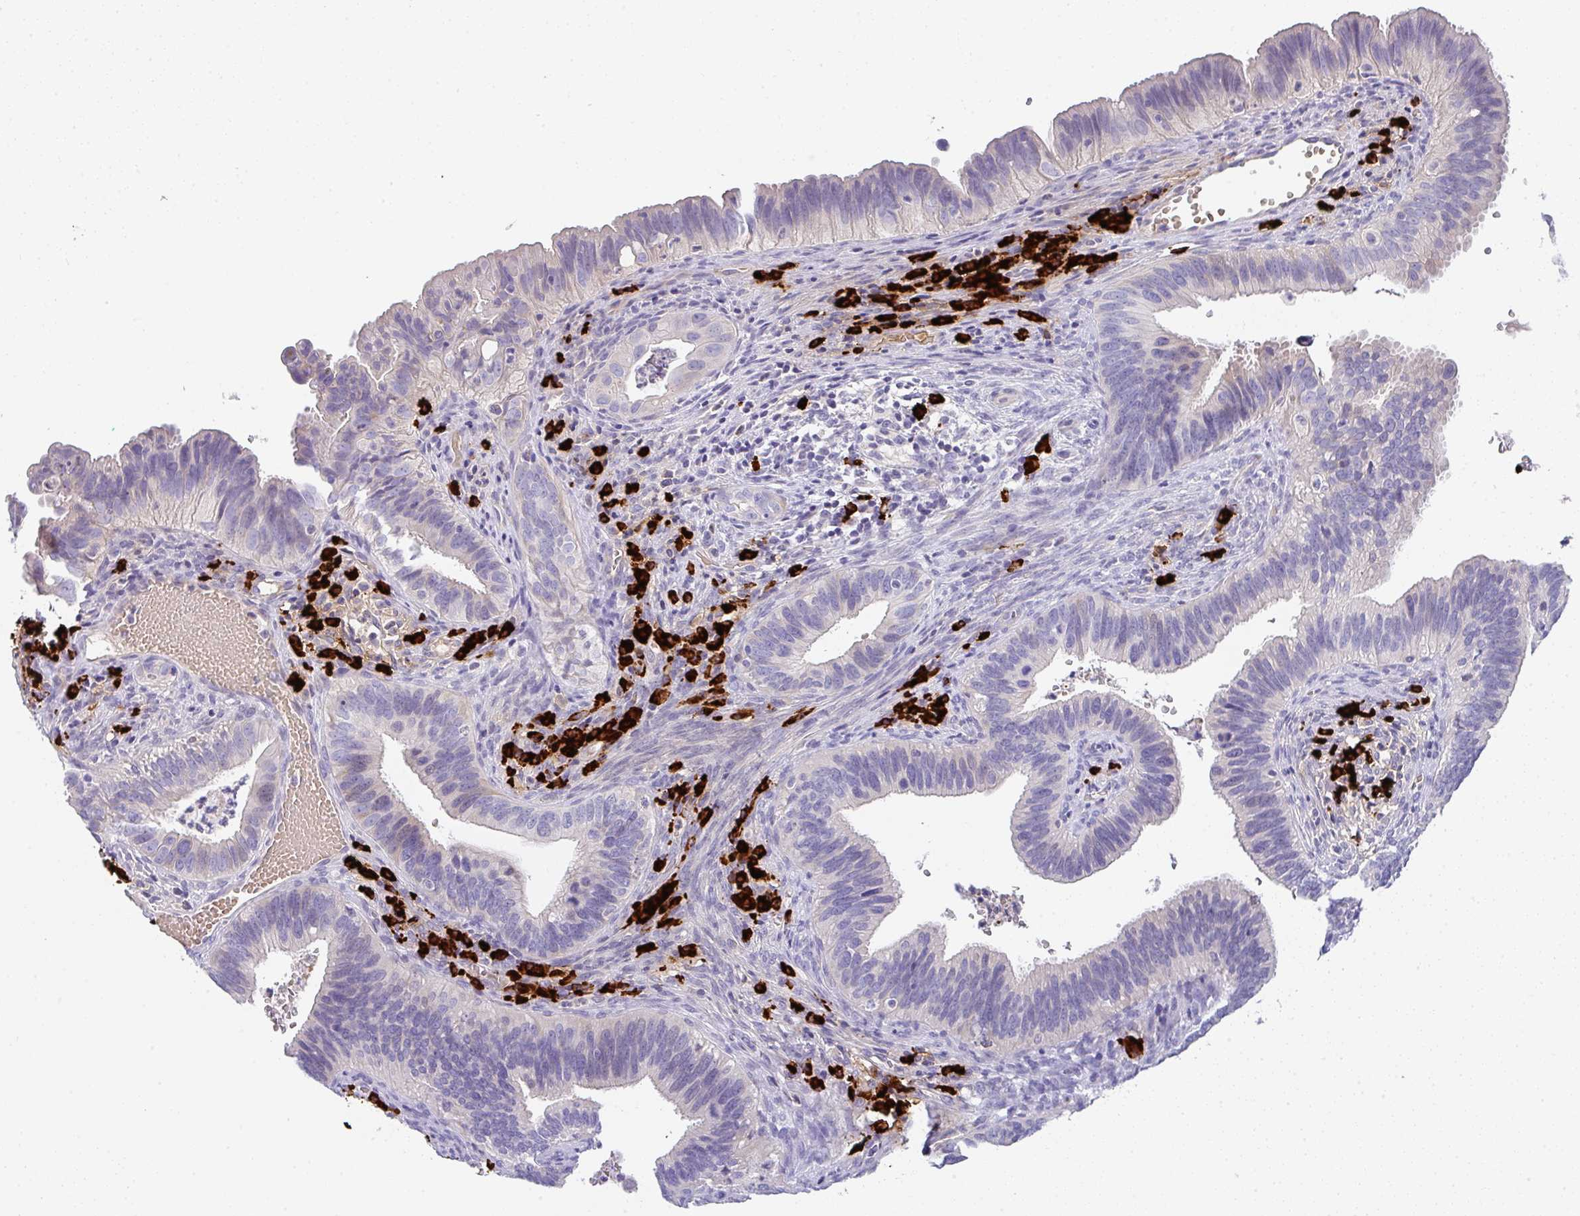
{"staining": {"intensity": "negative", "quantity": "none", "location": "none"}, "tissue": "cervical cancer", "cell_type": "Tumor cells", "image_type": "cancer", "snomed": [{"axis": "morphology", "description": "Adenocarcinoma, NOS"}, {"axis": "topography", "description": "Cervix"}], "caption": "Tumor cells show no significant staining in cervical adenocarcinoma.", "gene": "CACNA1S", "patient": {"sex": "female", "age": 42}}